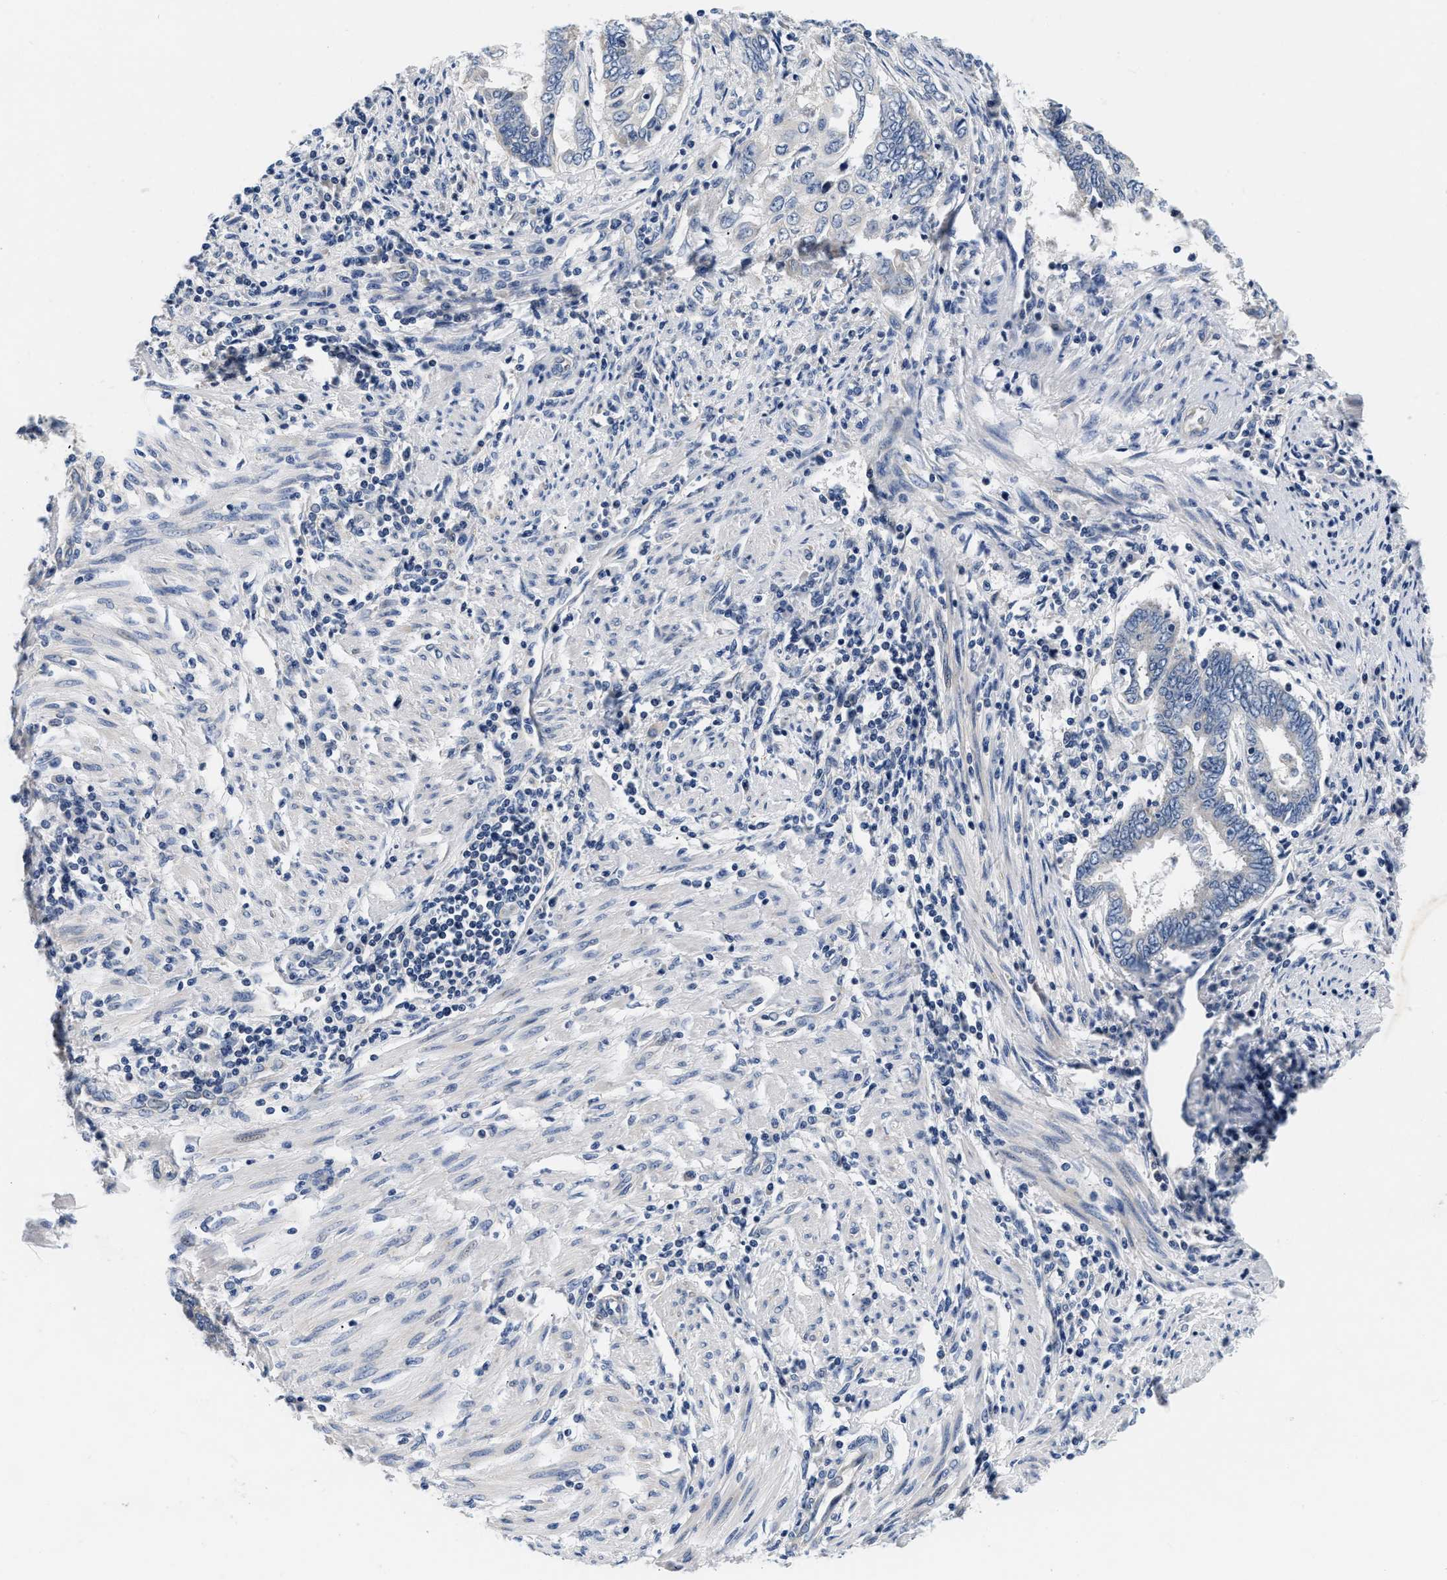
{"staining": {"intensity": "negative", "quantity": "none", "location": "none"}, "tissue": "endometrial cancer", "cell_type": "Tumor cells", "image_type": "cancer", "snomed": [{"axis": "morphology", "description": "Adenocarcinoma, NOS"}, {"axis": "topography", "description": "Uterus"}, {"axis": "topography", "description": "Endometrium"}], "caption": "Immunohistochemistry image of endometrial cancer (adenocarcinoma) stained for a protein (brown), which exhibits no positivity in tumor cells. (DAB IHC, high magnification).", "gene": "PDP1", "patient": {"sex": "female", "age": 70}}